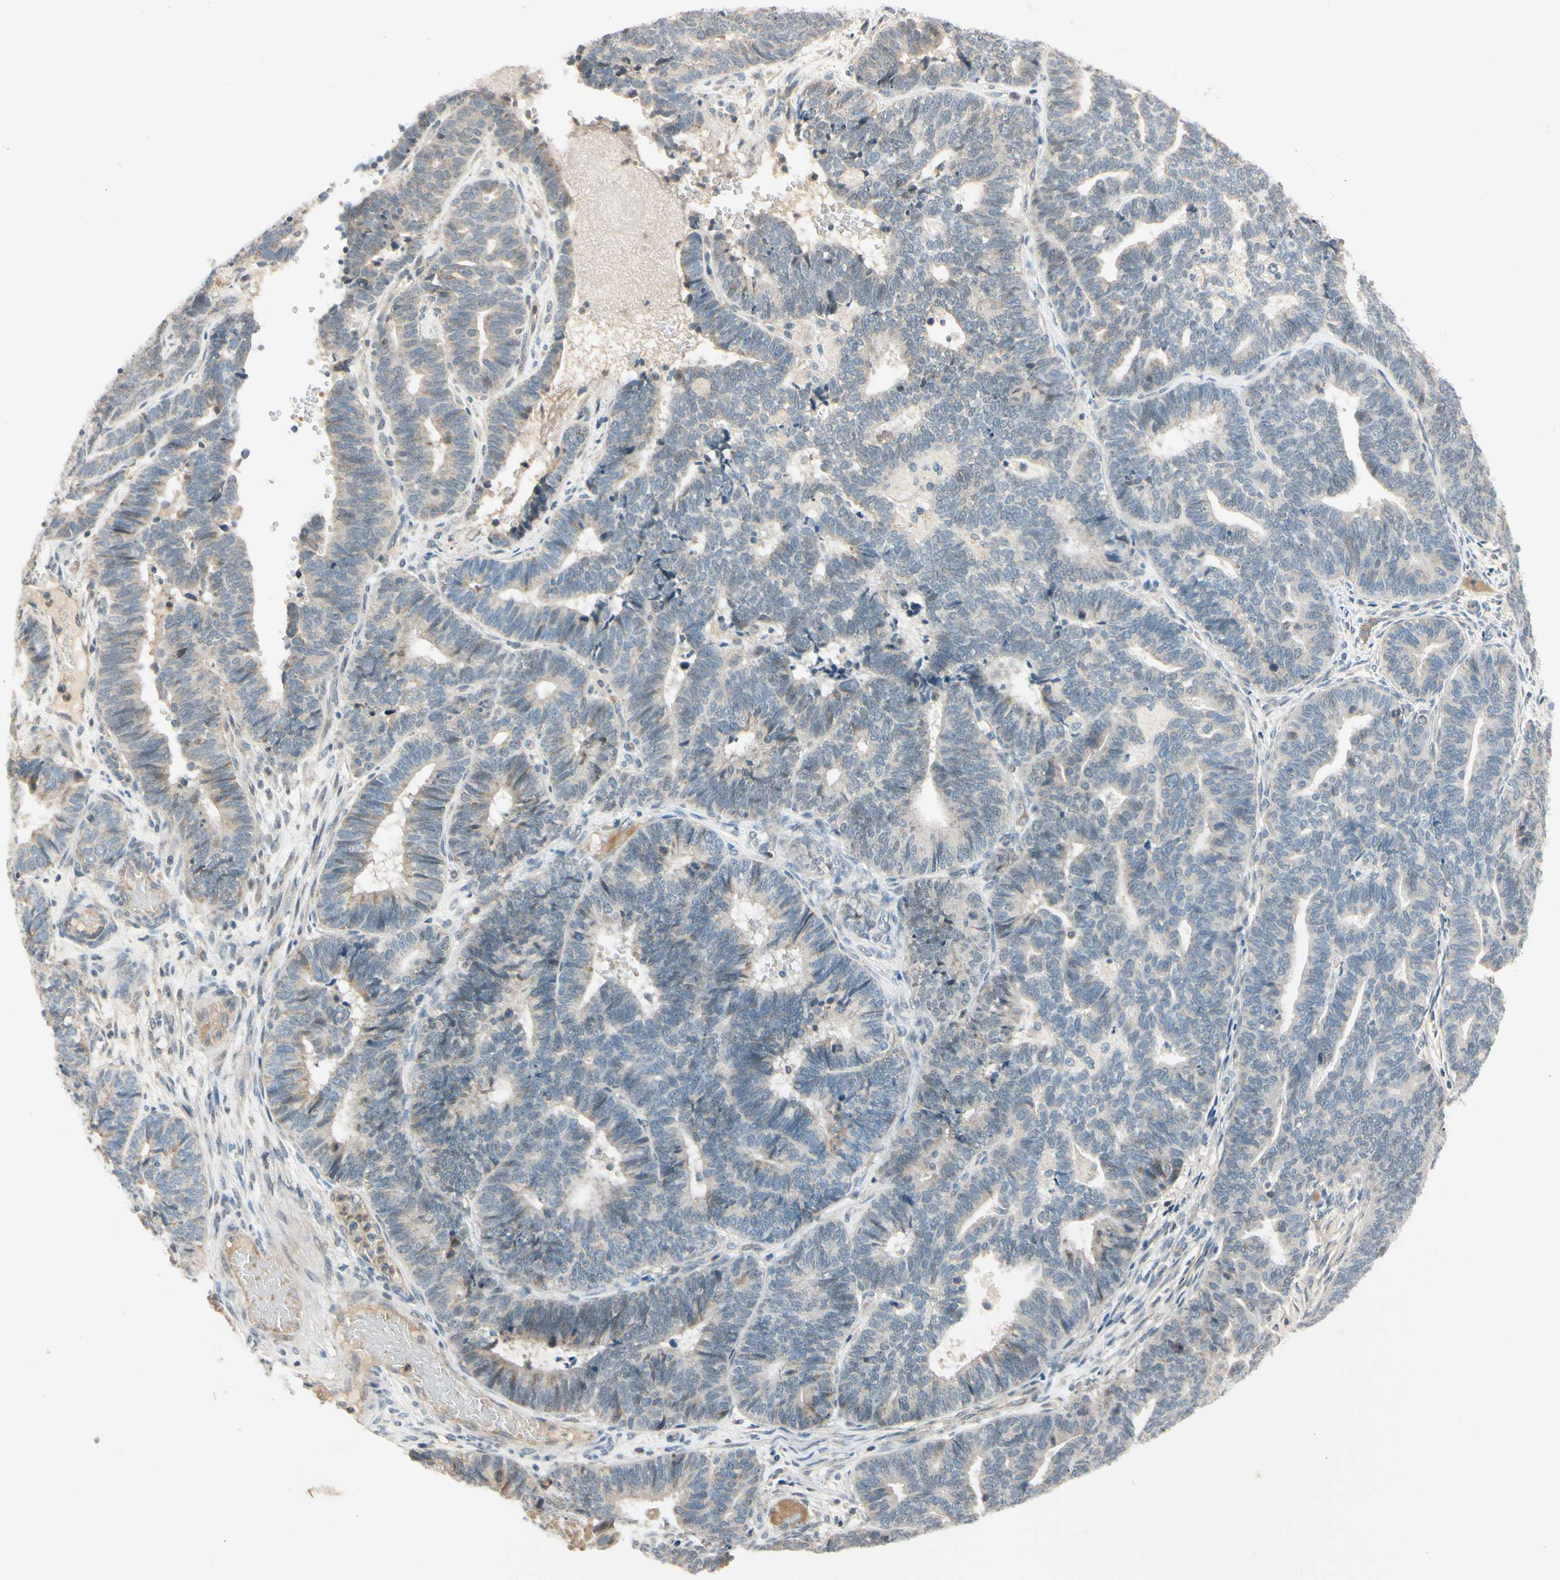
{"staining": {"intensity": "negative", "quantity": "none", "location": "none"}, "tissue": "endometrial cancer", "cell_type": "Tumor cells", "image_type": "cancer", "snomed": [{"axis": "morphology", "description": "Adenocarcinoma, NOS"}, {"axis": "topography", "description": "Endometrium"}], "caption": "The image displays no staining of tumor cells in endometrial adenocarcinoma.", "gene": "RIOX2", "patient": {"sex": "female", "age": 70}}